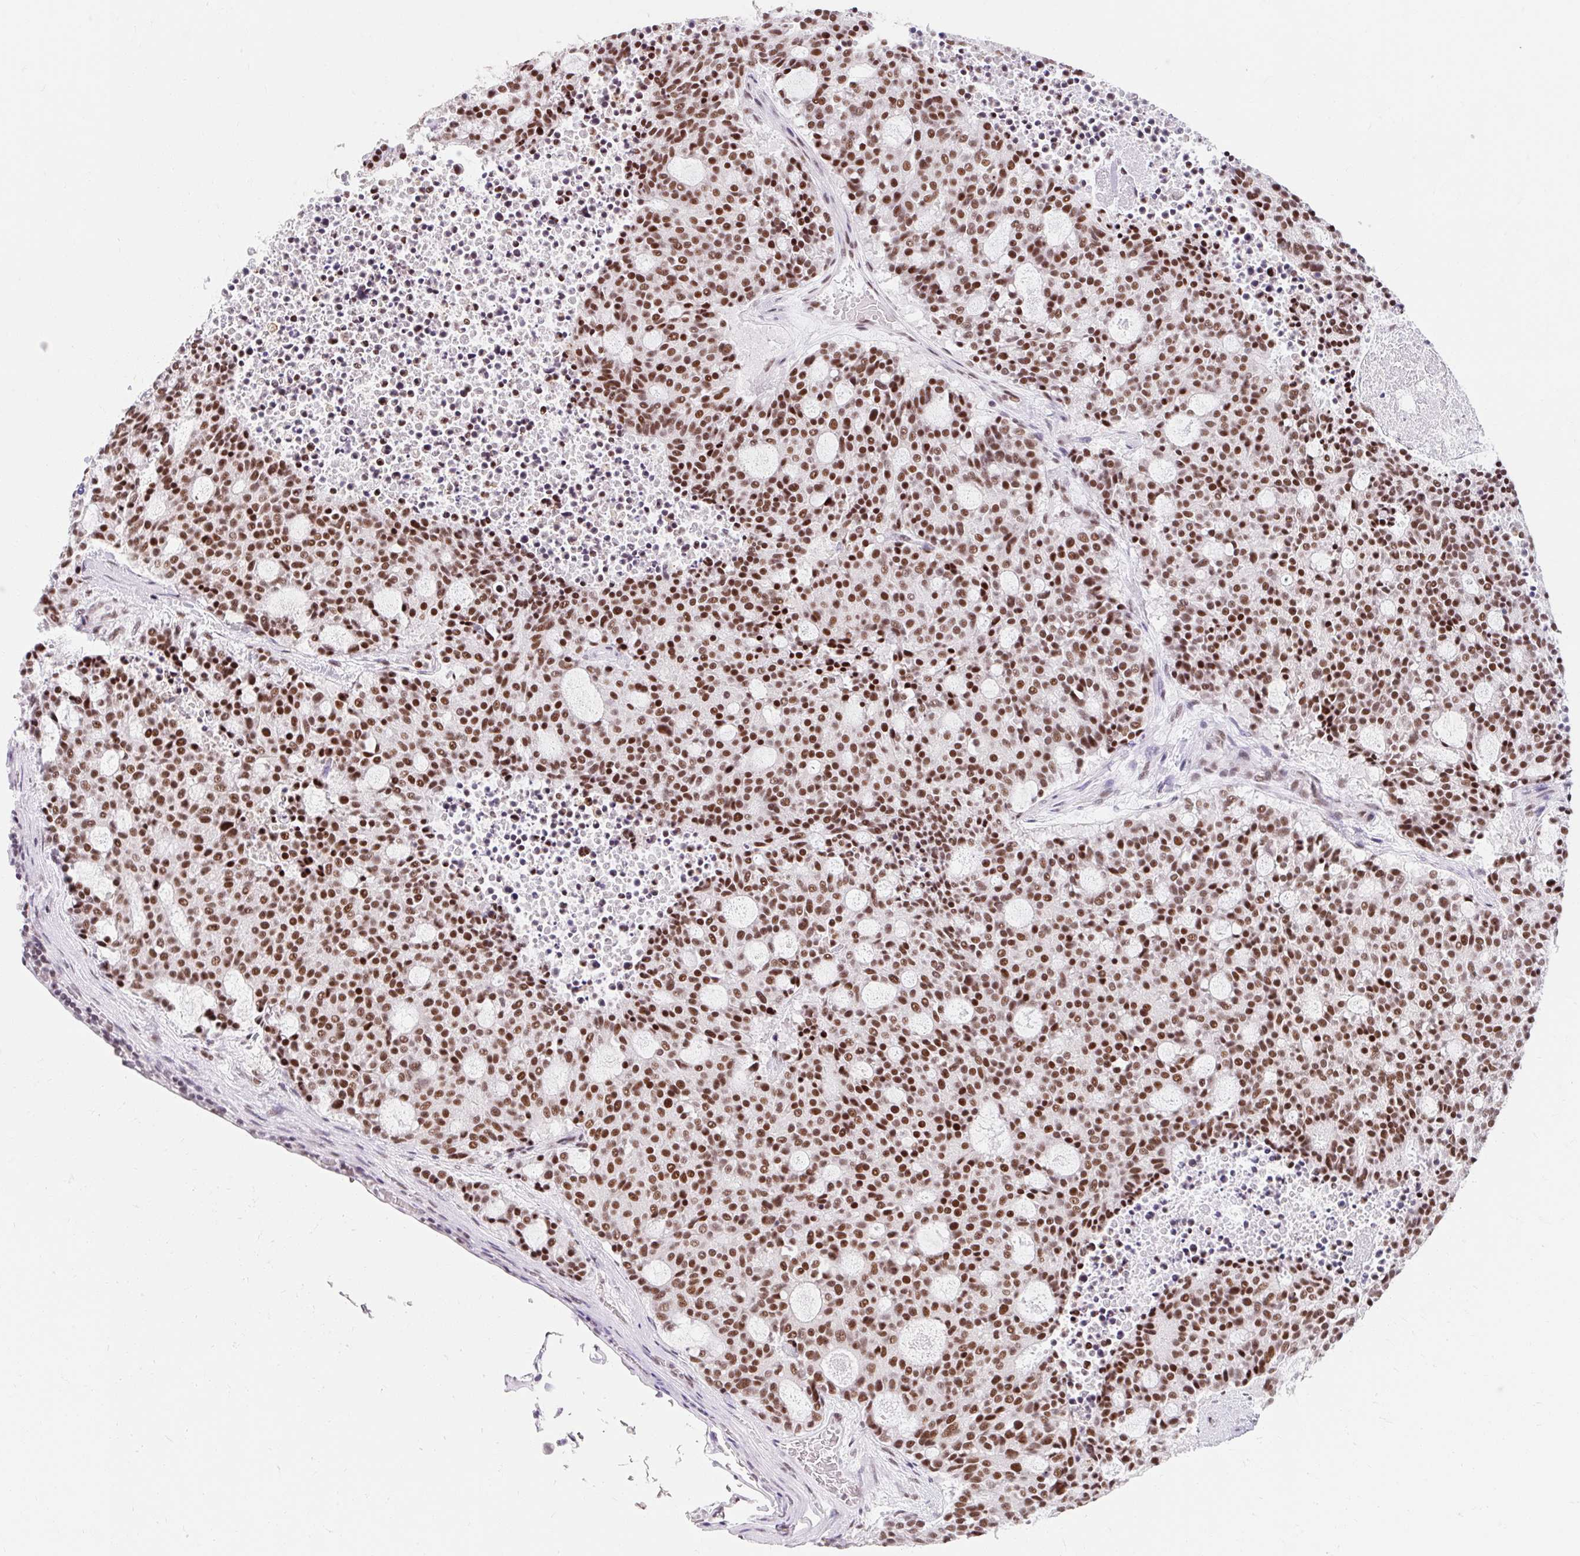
{"staining": {"intensity": "strong", "quantity": ">75%", "location": "nuclear"}, "tissue": "carcinoid", "cell_type": "Tumor cells", "image_type": "cancer", "snomed": [{"axis": "morphology", "description": "Carcinoid, malignant, NOS"}, {"axis": "topography", "description": "Pancreas"}], "caption": "Immunohistochemical staining of carcinoid demonstrates high levels of strong nuclear positivity in about >75% of tumor cells. The staining was performed using DAB, with brown indicating positive protein expression. Nuclei are stained blue with hematoxylin.", "gene": "SRSF10", "patient": {"sex": "female", "age": 54}}